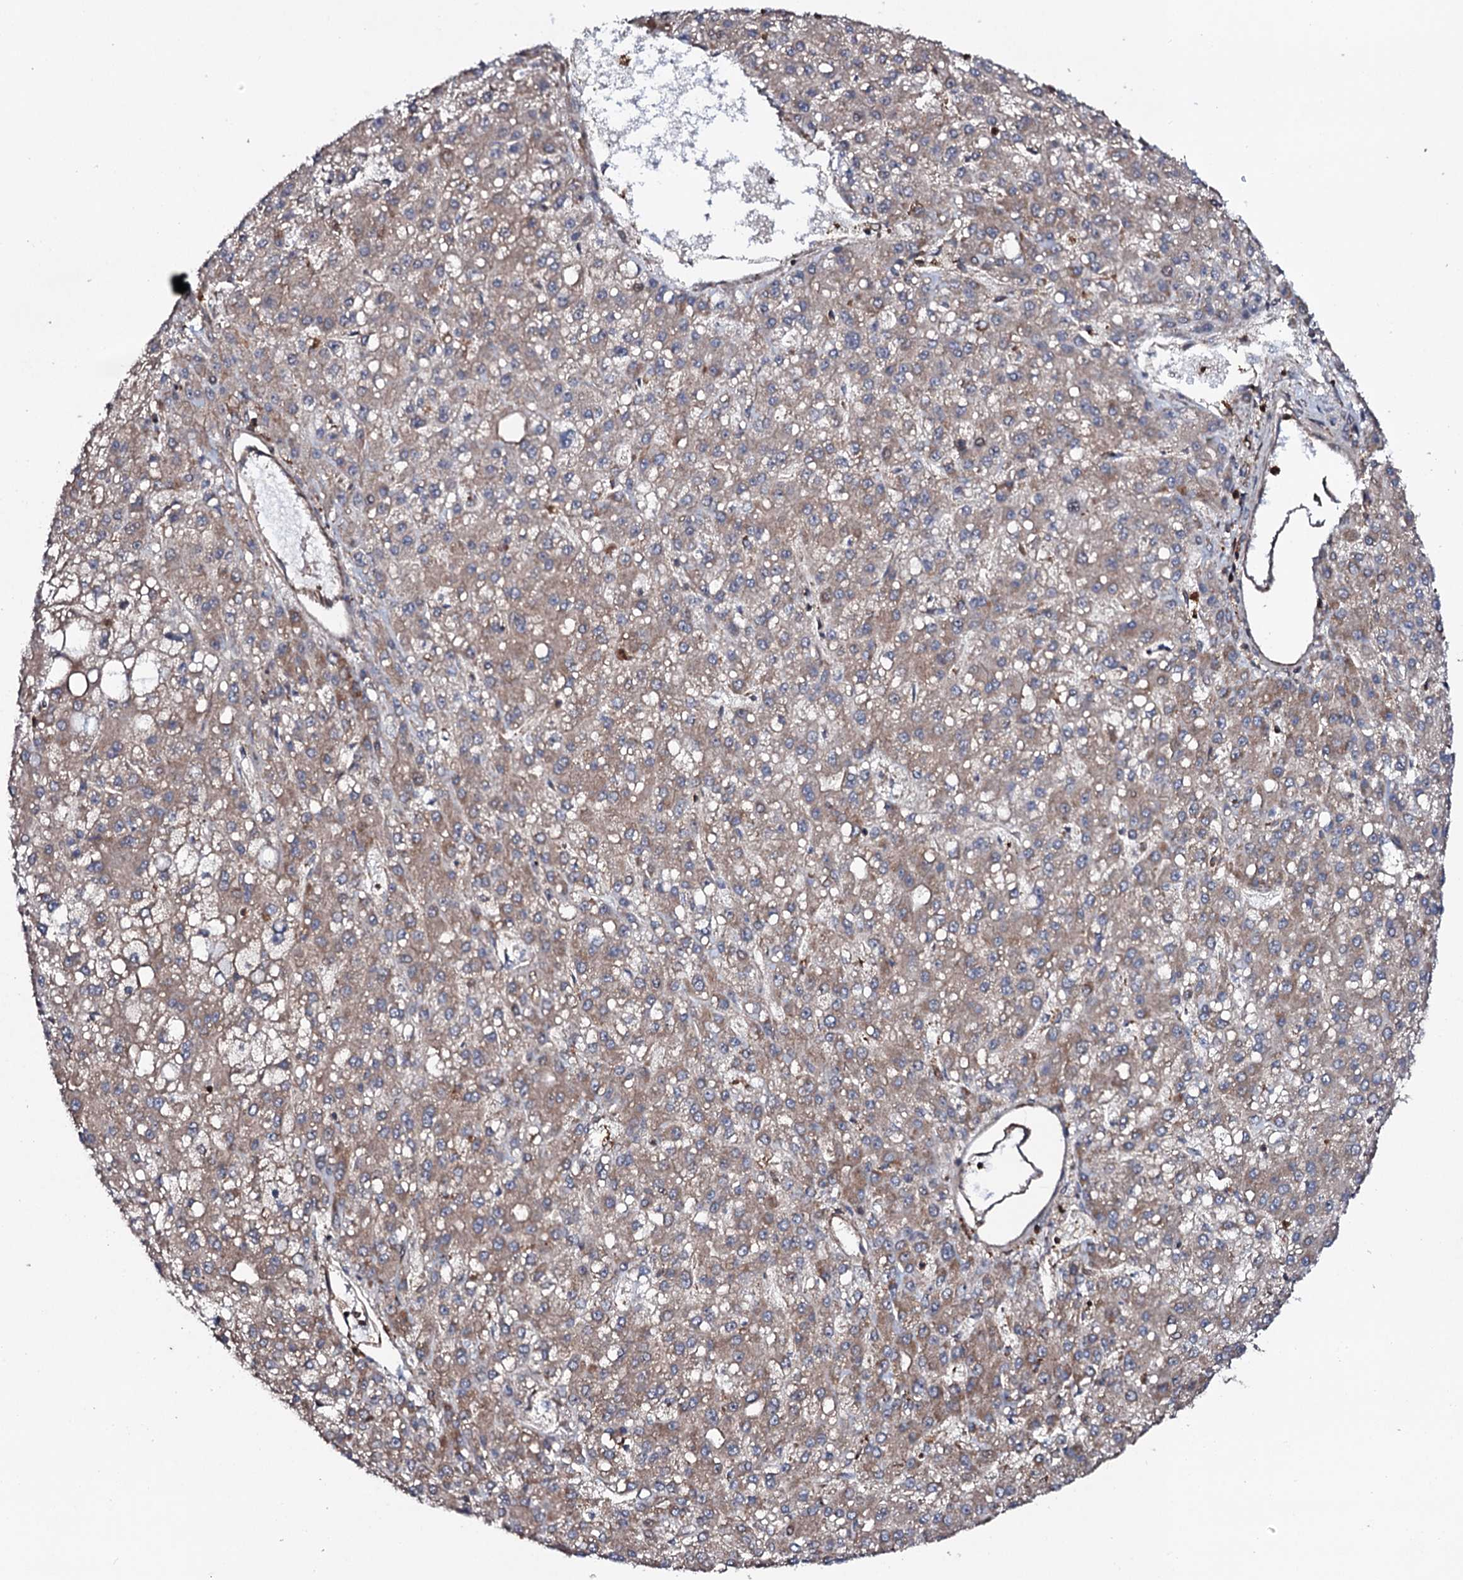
{"staining": {"intensity": "weak", "quantity": "25%-75%", "location": "cytoplasmic/membranous"}, "tissue": "liver cancer", "cell_type": "Tumor cells", "image_type": "cancer", "snomed": [{"axis": "morphology", "description": "Carcinoma, Hepatocellular, NOS"}, {"axis": "topography", "description": "Liver"}], "caption": "Immunohistochemical staining of human hepatocellular carcinoma (liver) exhibits weak cytoplasmic/membranous protein positivity in about 25%-75% of tumor cells. The staining is performed using DAB (3,3'-diaminobenzidine) brown chromogen to label protein expression. The nuclei are counter-stained blue using hematoxylin.", "gene": "COG6", "patient": {"sex": "male", "age": 67}}